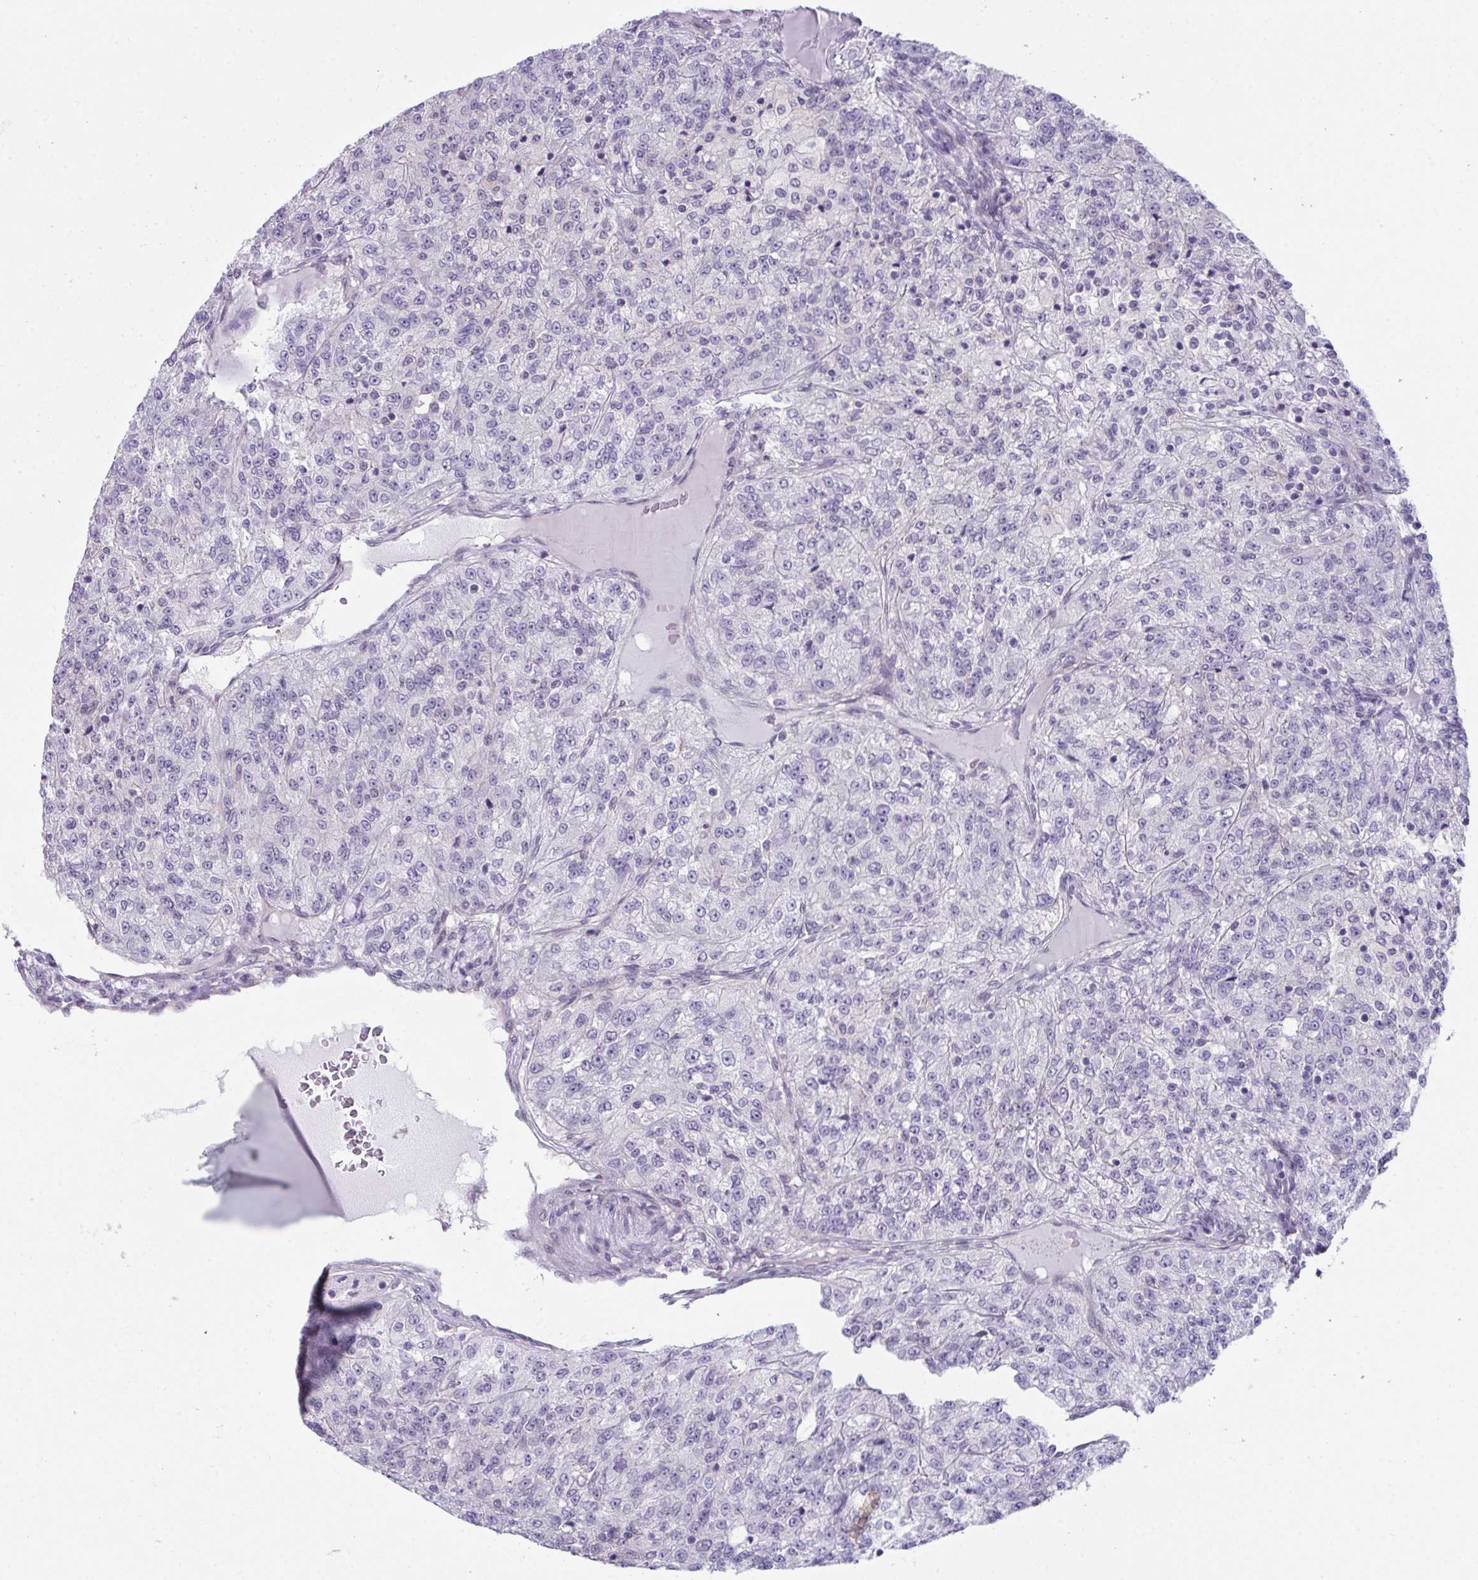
{"staining": {"intensity": "negative", "quantity": "none", "location": "none"}, "tissue": "renal cancer", "cell_type": "Tumor cells", "image_type": "cancer", "snomed": [{"axis": "morphology", "description": "Adenocarcinoma, NOS"}, {"axis": "topography", "description": "Kidney"}], "caption": "Tumor cells are negative for brown protein staining in adenocarcinoma (renal).", "gene": "ATP6V0D2", "patient": {"sex": "female", "age": 63}}